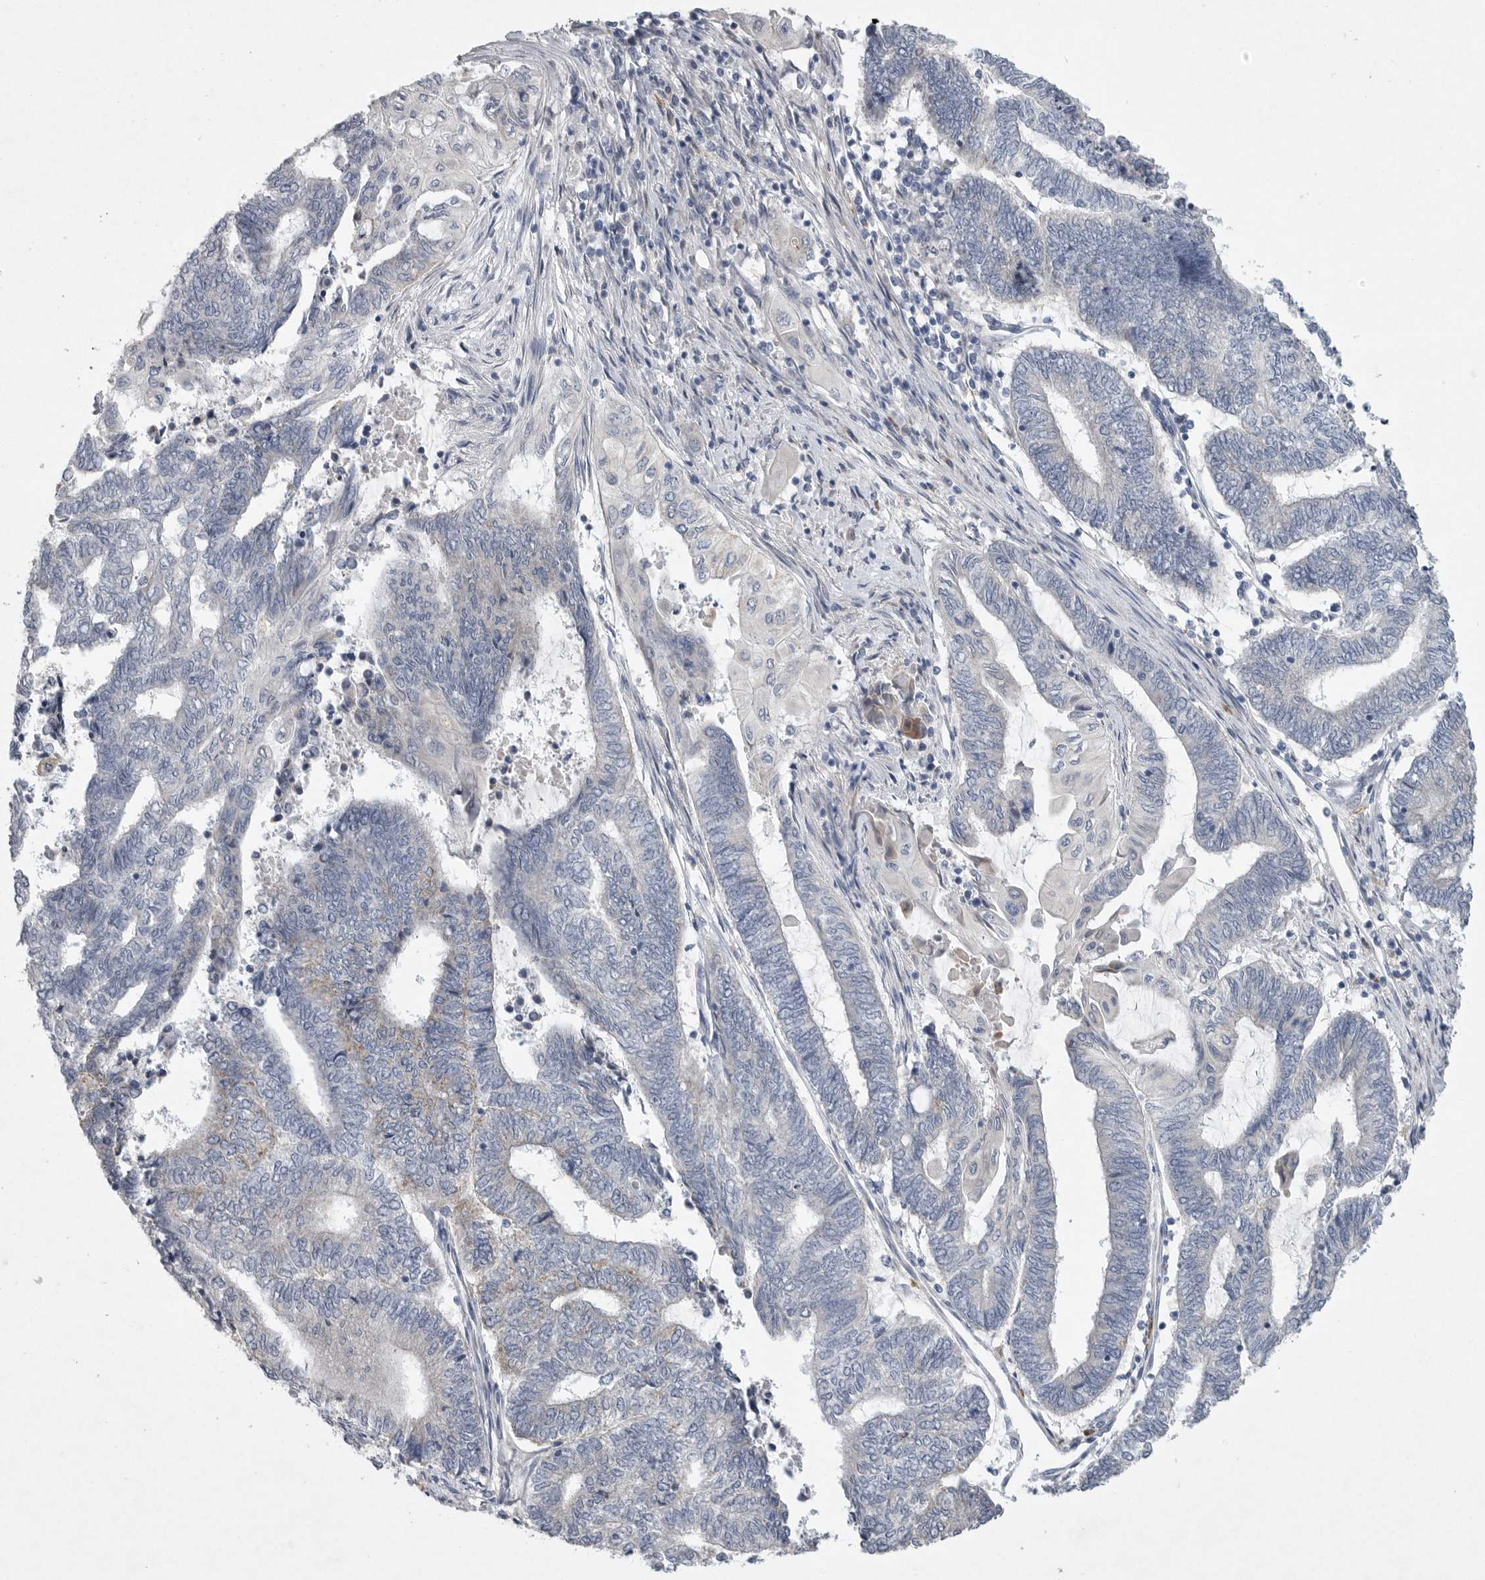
{"staining": {"intensity": "negative", "quantity": "none", "location": "none"}, "tissue": "endometrial cancer", "cell_type": "Tumor cells", "image_type": "cancer", "snomed": [{"axis": "morphology", "description": "Adenocarcinoma, NOS"}, {"axis": "topography", "description": "Uterus"}, {"axis": "topography", "description": "Endometrium"}], "caption": "DAB (3,3'-diaminobenzidine) immunohistochemical staining of human endometrial adenocarcinoma shows no significant expression in tumor cells.", "gene": "EDEM3", "patient": {"sex": "female", "age": 70}}